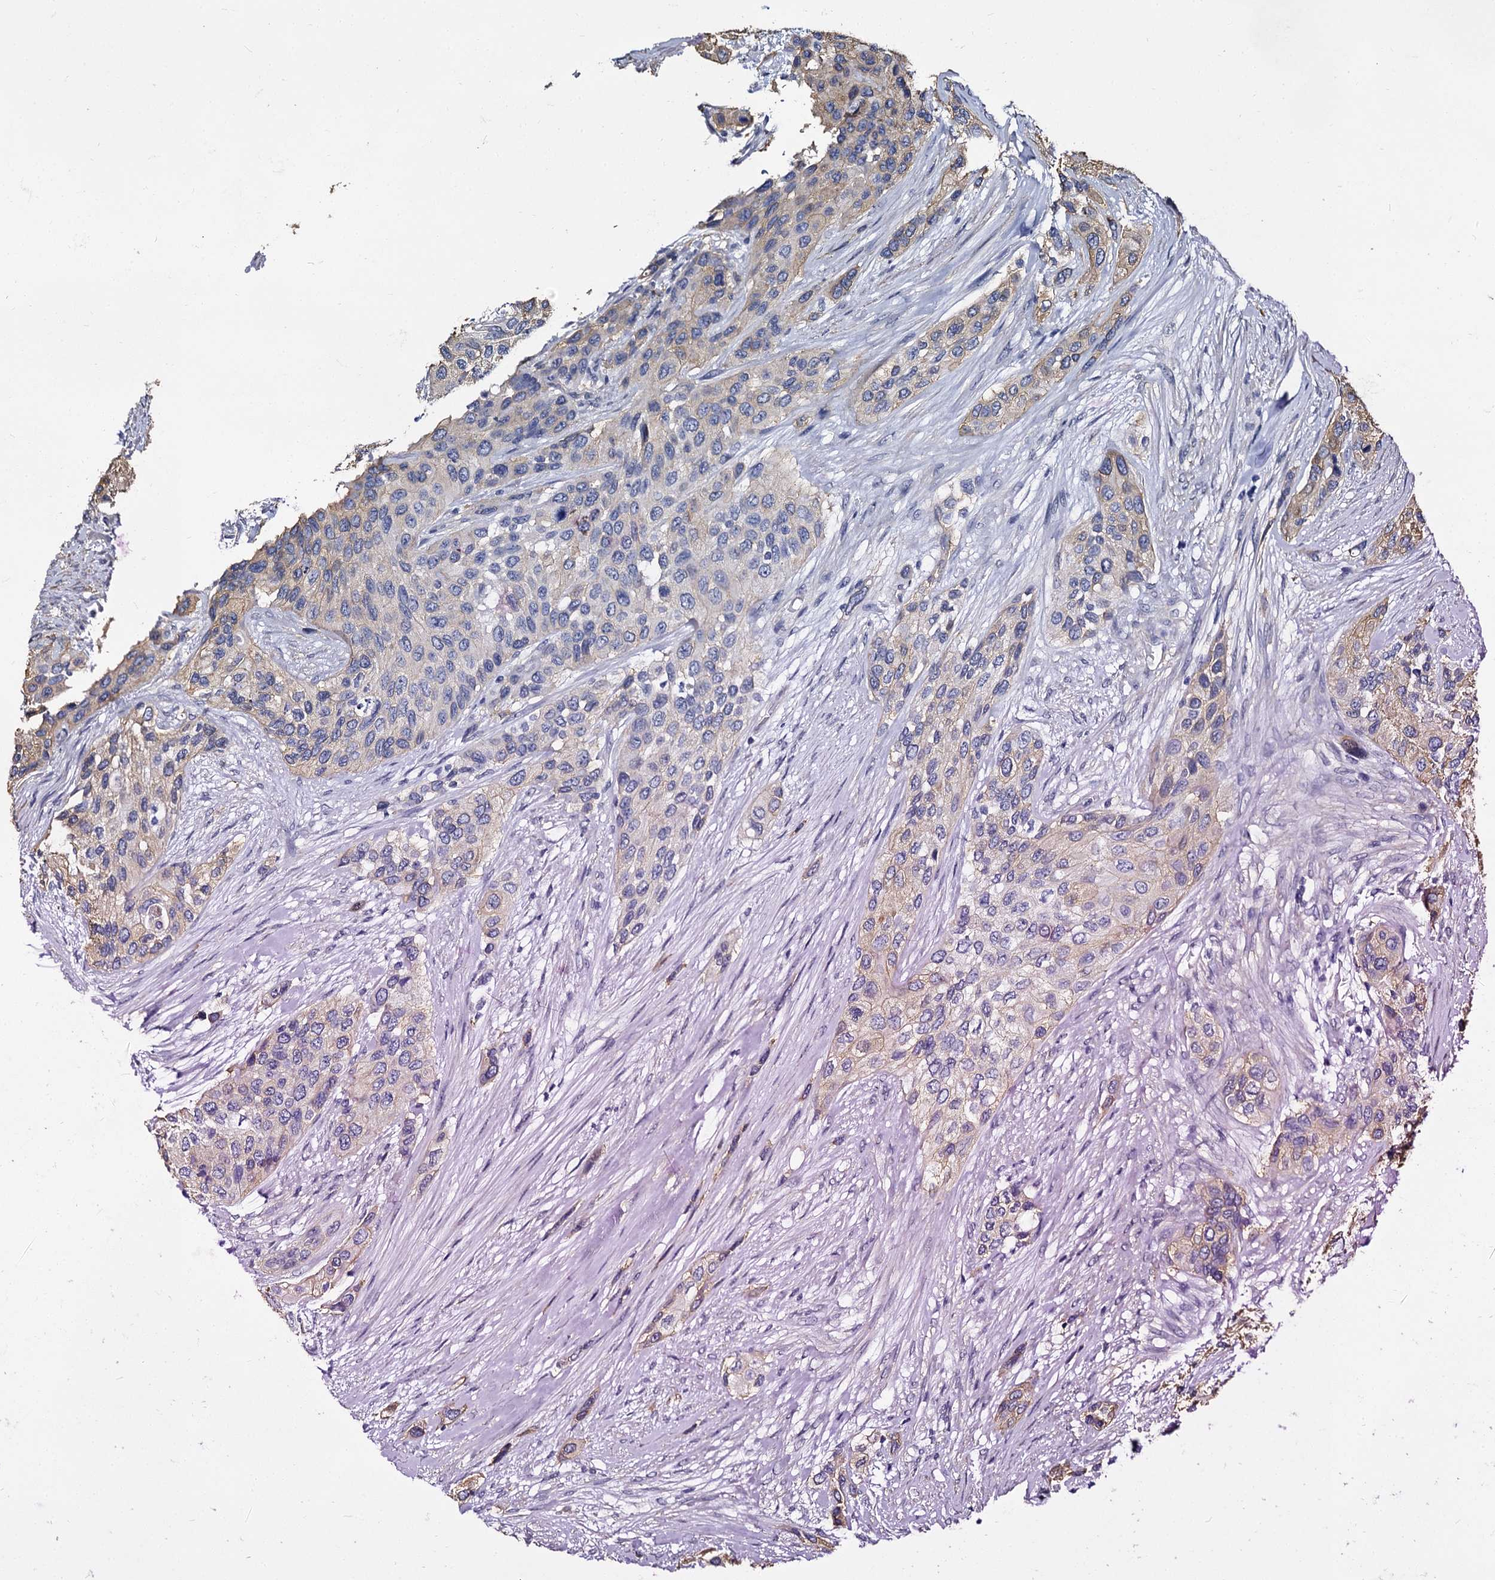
{"staining": {"intensity": "weak", "quantity": "<25%", "location": "cytoplasmic/membranous"}, "tissue": "urothelial cancer", "cell_type": "Tumor cells", "image_type": "cancer", "snomed": [{"axis": "morphology", "description": "Normal tissue, NOS"}, {"axis": "morphology", "description": "Urothelial carcinoma, High grade"}, {"axis": "topography", "description": "Vascular tissue"}, {"axis": "topography", "description": "Urinary bladder"}], "caption": "Histopathology image shows no significant protein expression in tumor cells of high-grade urothelial carcinoma. (Stains: DAB (3,3'-diaminobenzidine) immunohistochemistry with hematoxylin counter stain, Microscopy: brightfield microscopy at high magnification).", "gene": "CBFB", "patient": {"sex": "female", "age": 56}}